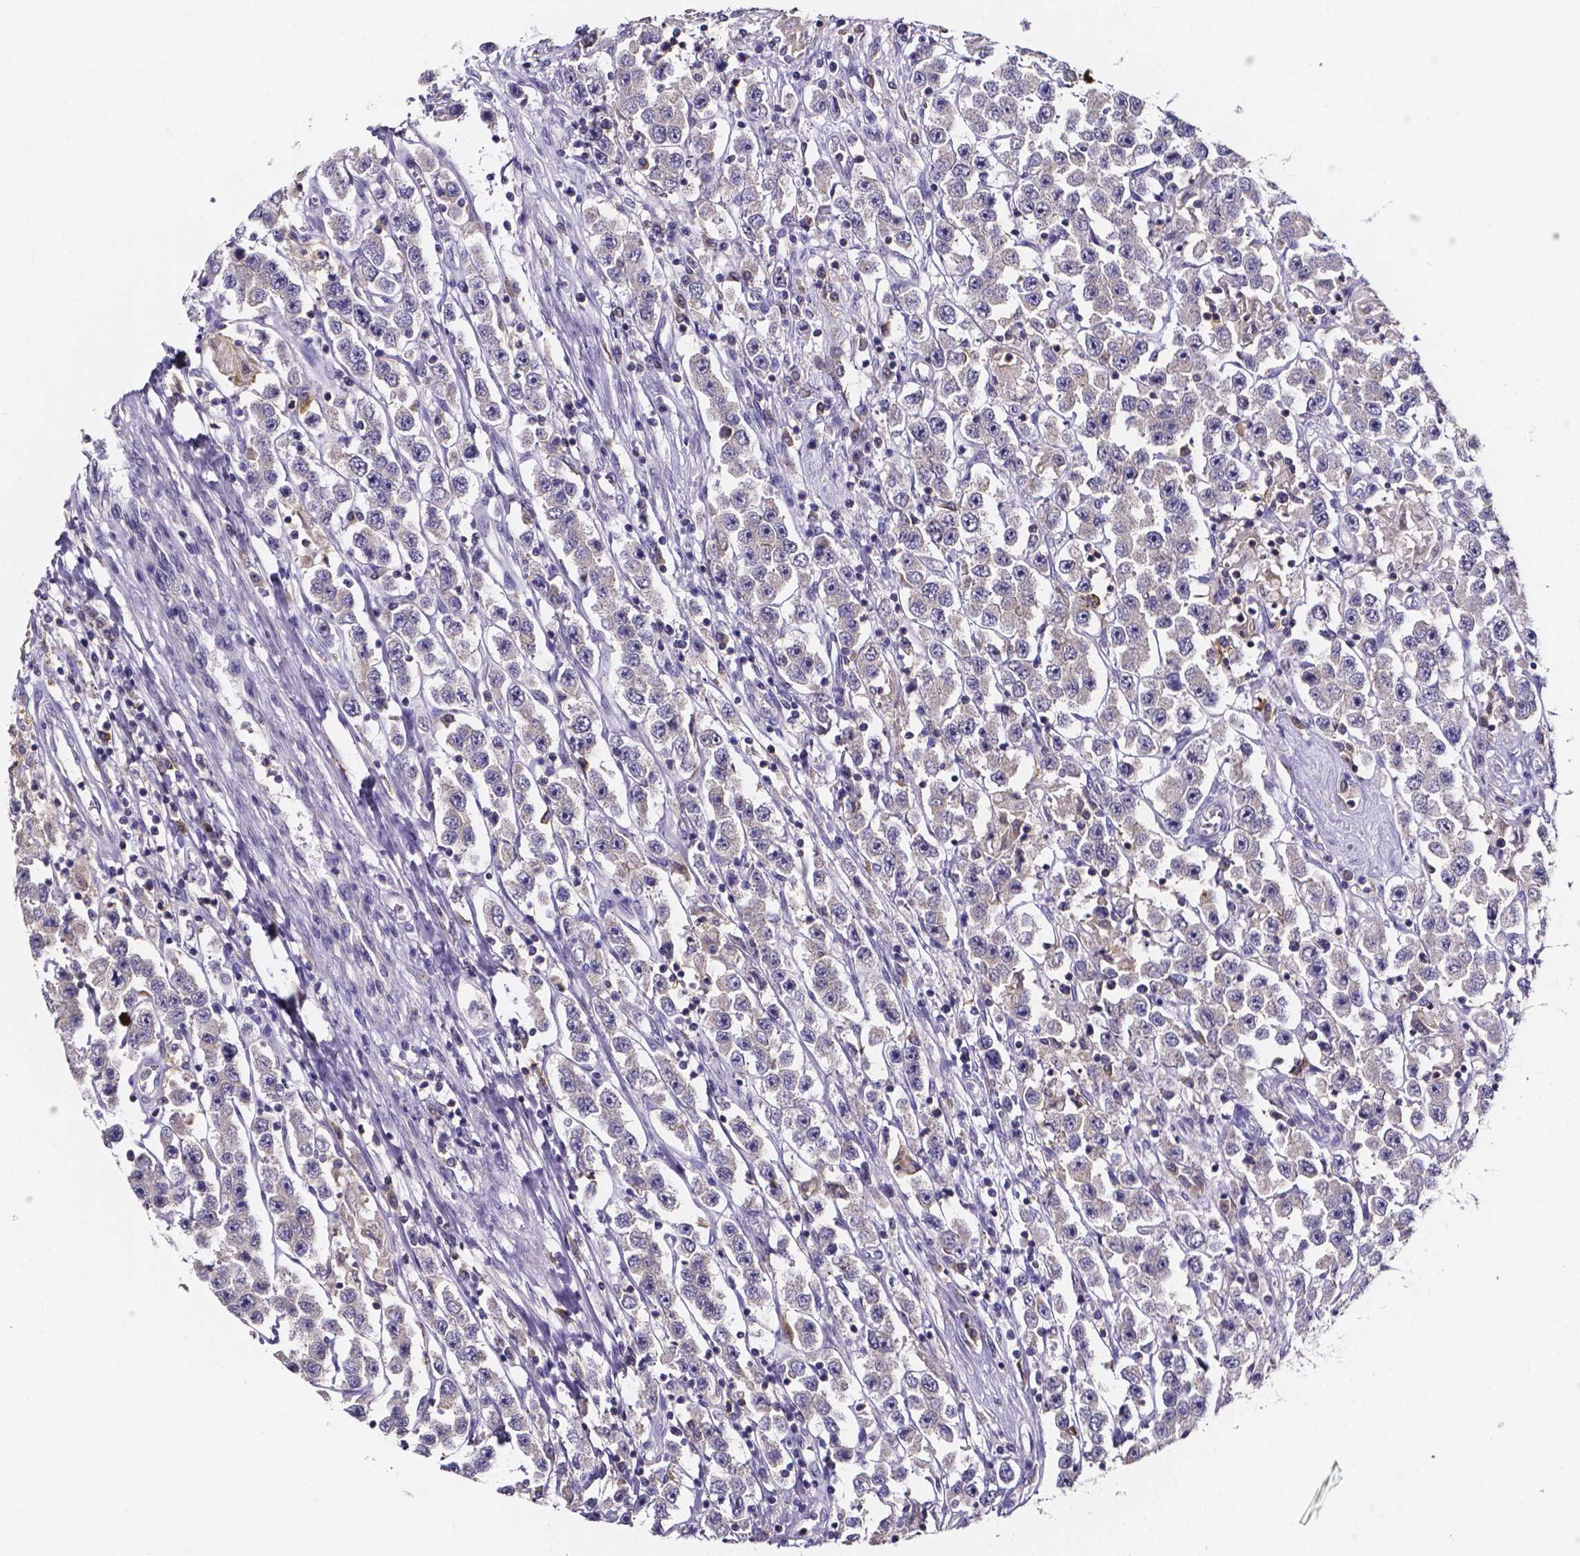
{"staining": {"intensity": "negative", "quantity": "none", "location": "none"}, "tissue": "testis cancer", "cell_type": "Tumor cells", "image_type": "cancer", "snomed": [{"axis": "morphology", "description": "Seminoma, NOS"}, {"axis": "topography", "description": "Testis"}], "caption": "Immunohistochemical staining of testis cancer (seminoma) reveals no significant expression in tumor cells. (Stains: DAB immunohistochemistry (IHC) with hematoxylin counter stain, Microscopy: brightfield microscopy at high magnification).", "gene": "SPOCD1", "patient": {"sex": "male", "age": 45}}